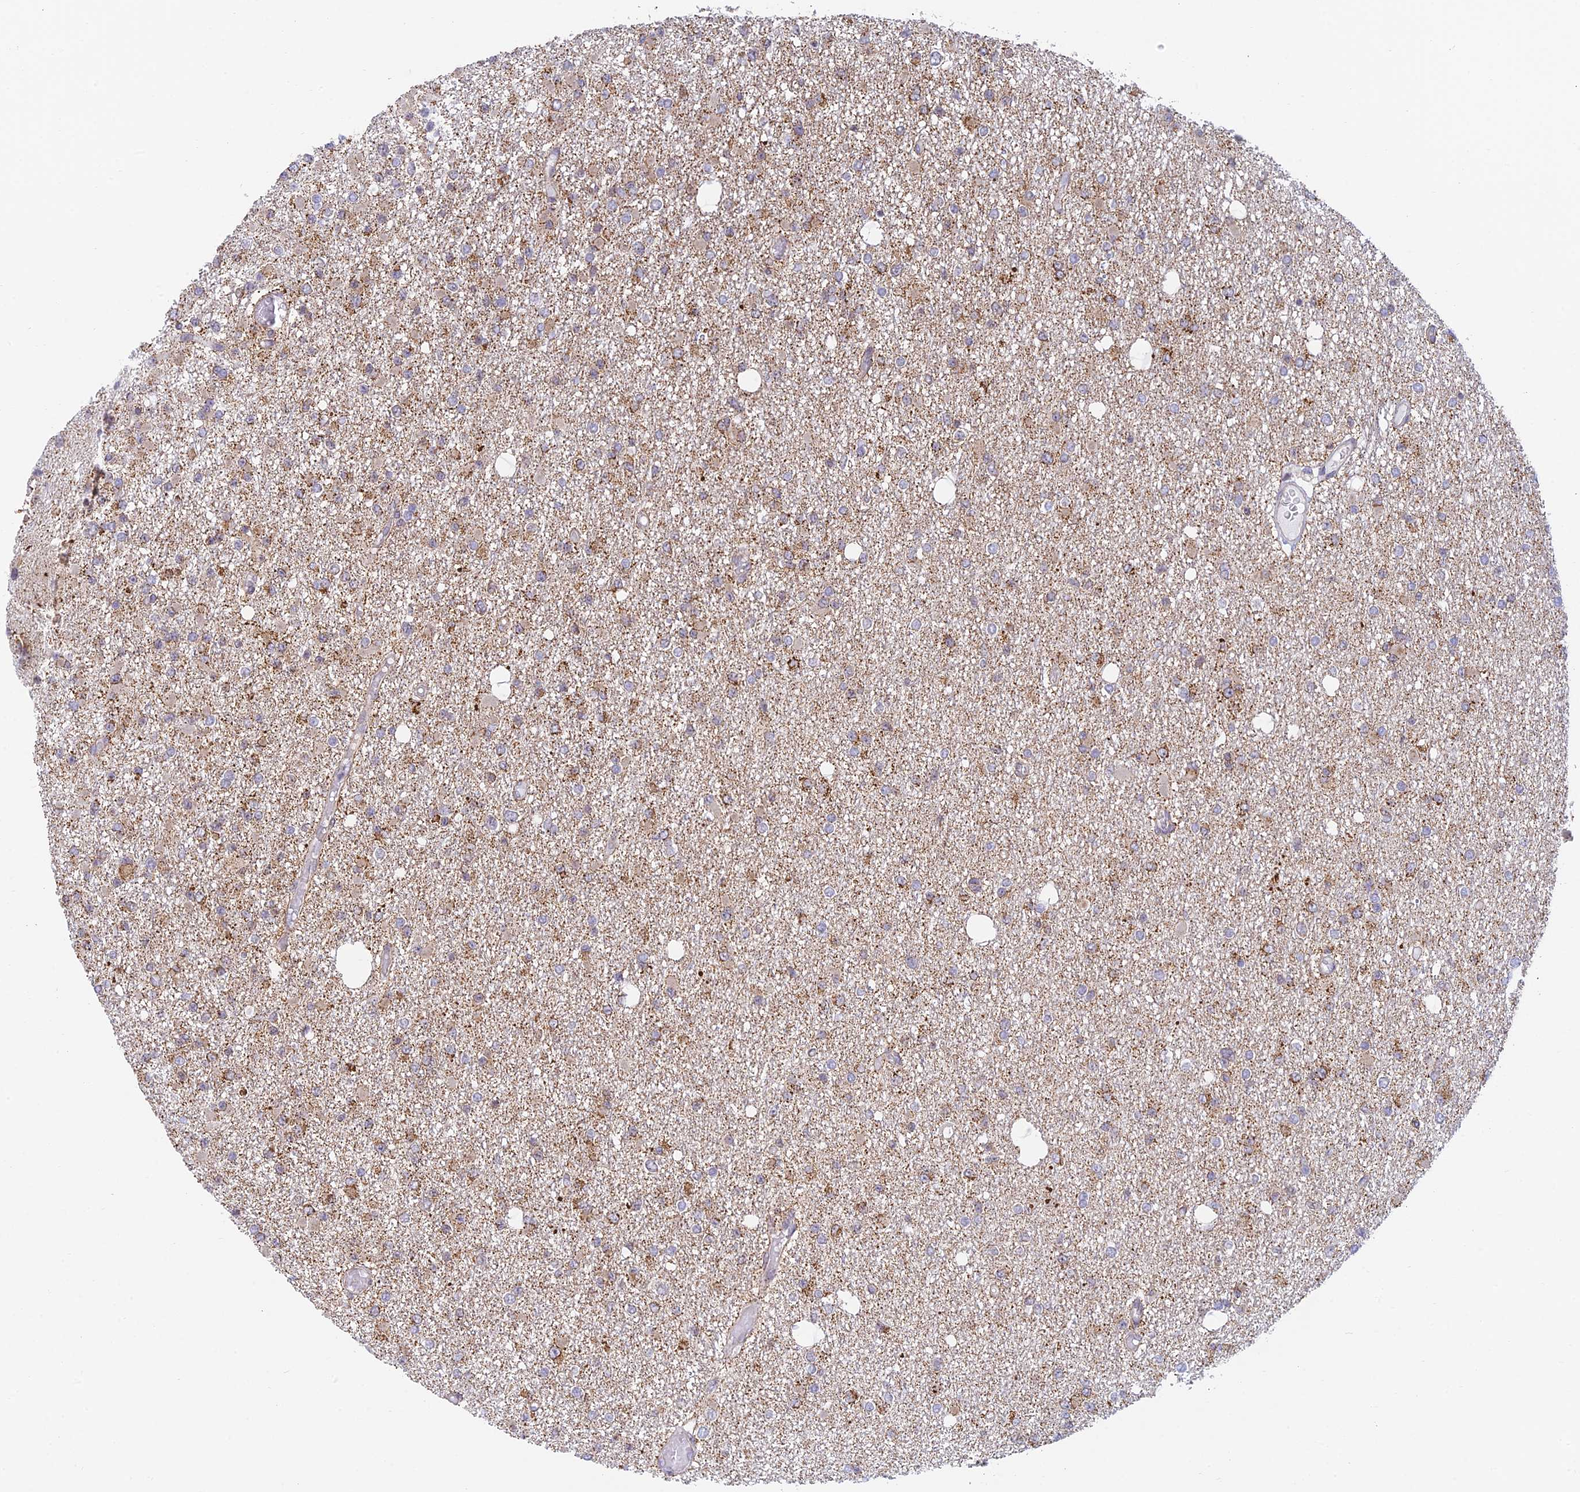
{"staining": {"intensity": "weak", "quantity": "25%-75%", "location": "cytoplasmic/membranous"}, "tissue": "glioma", "cell_type": "Tumor cells", "image_type": "cancer", "snomed": [{"axis": "morphology", "description": "Glioma, malignant, Low grade"}, {"axis": "topography", "description": "Brain"}], "caption": "A brown stain labels weak cytoplasmic/membranous staining of a protein in glioma tumor cells. (IHC, brightfield microscopy, high magnification).", "gene": "HOOK2", "patient": {"sex": "female", "age": 22}}